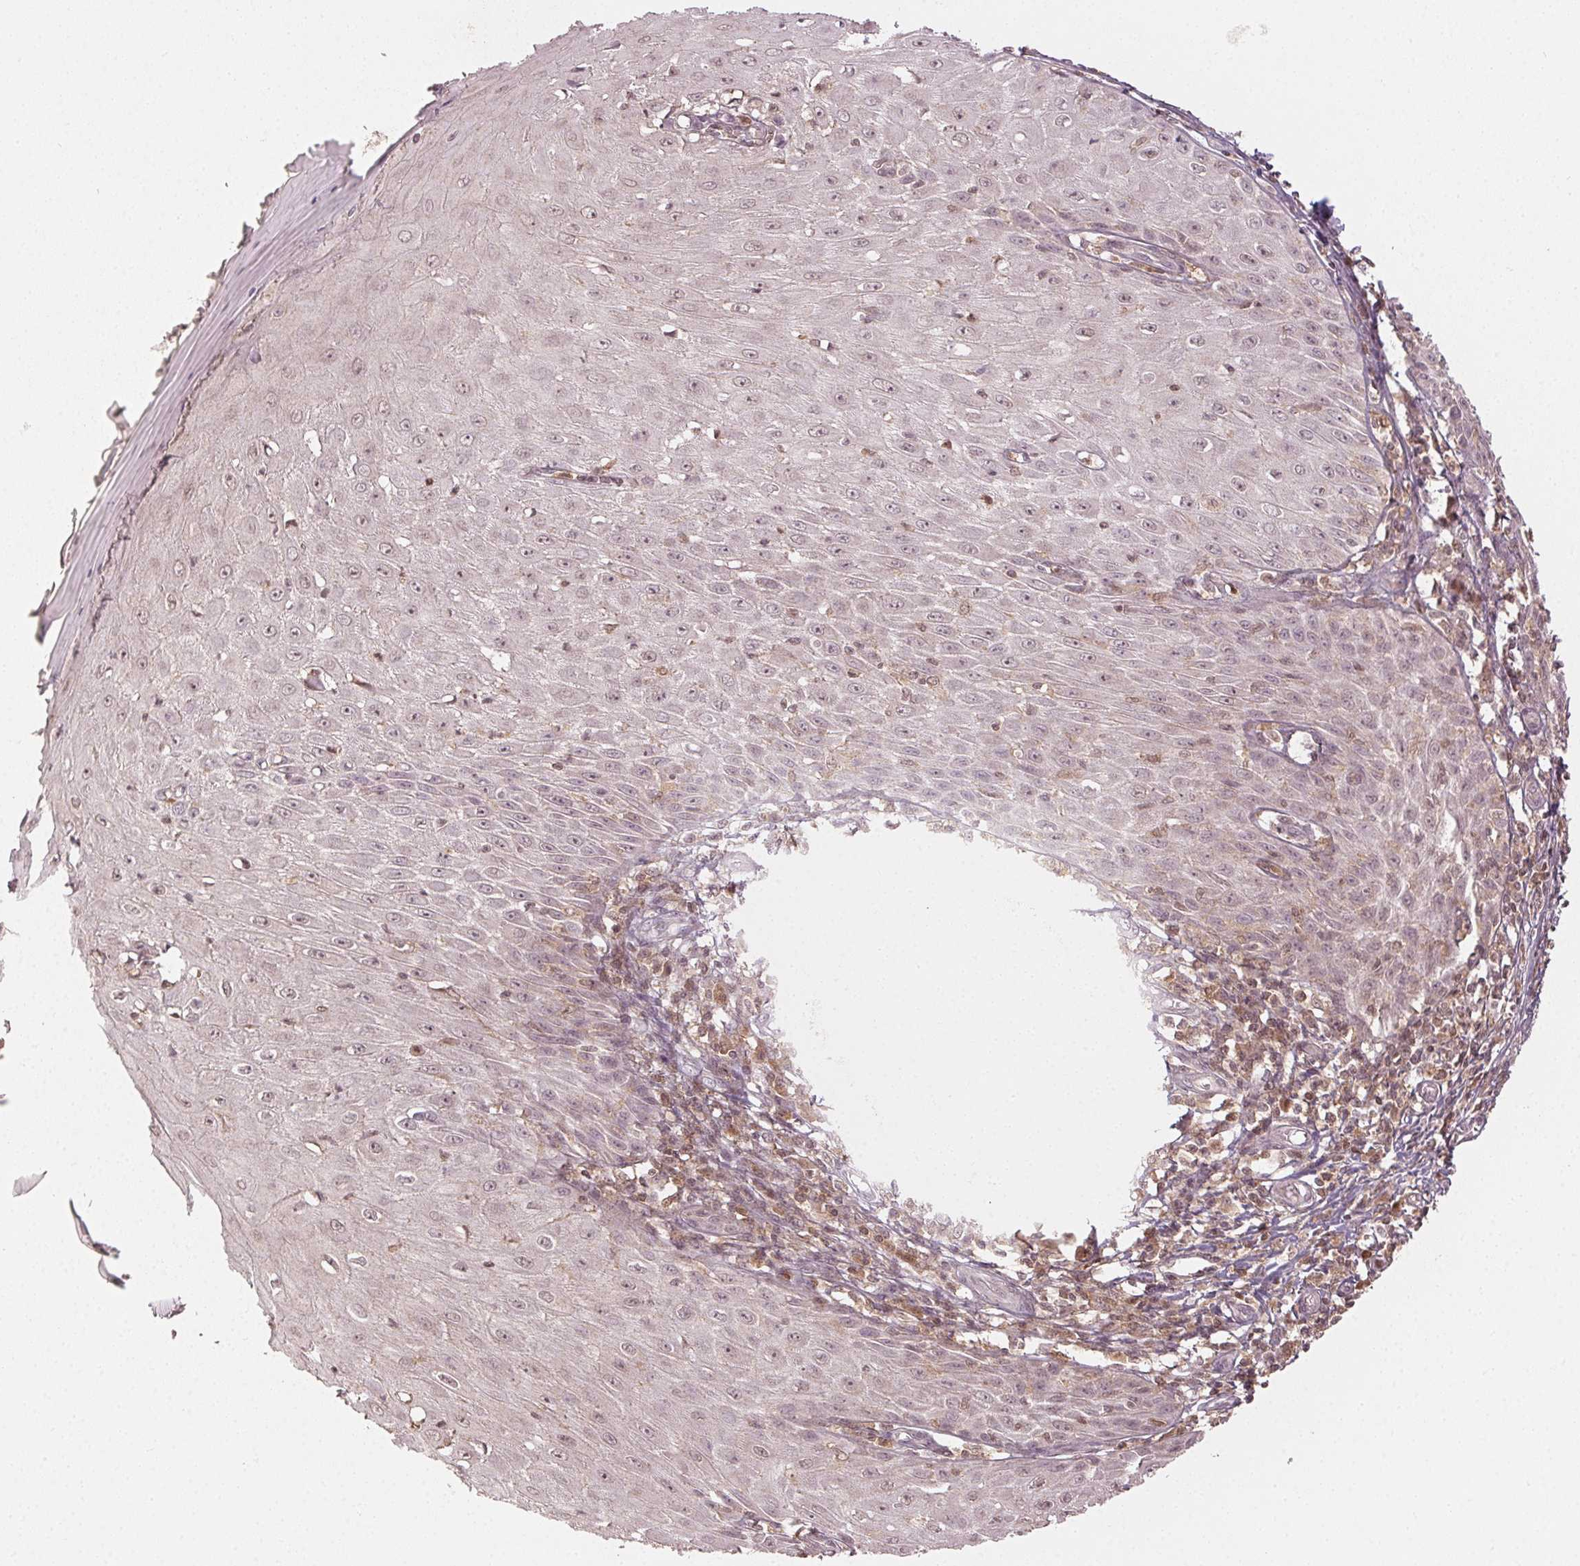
{"staining": {"intensity": "weak", "quantity": ">75%", "location": "nuclear"}, "tissue": "skin cancer", "cell_type": "Tumor cells", "image_type": "cancer", "snomed": [{"axis": "morphology", "description": "Squamous cell carcinoma, NOS"}, {"axis": "topography", "description": "Skin"}], "caption": "Protein expression analysis of human skin cancer (squamous cell carcinoma) reveals weak nuclear staining in about >75% of tumor cells.", "gene": "MAPK14", "patient": {"sex": "female", "age": 73}}